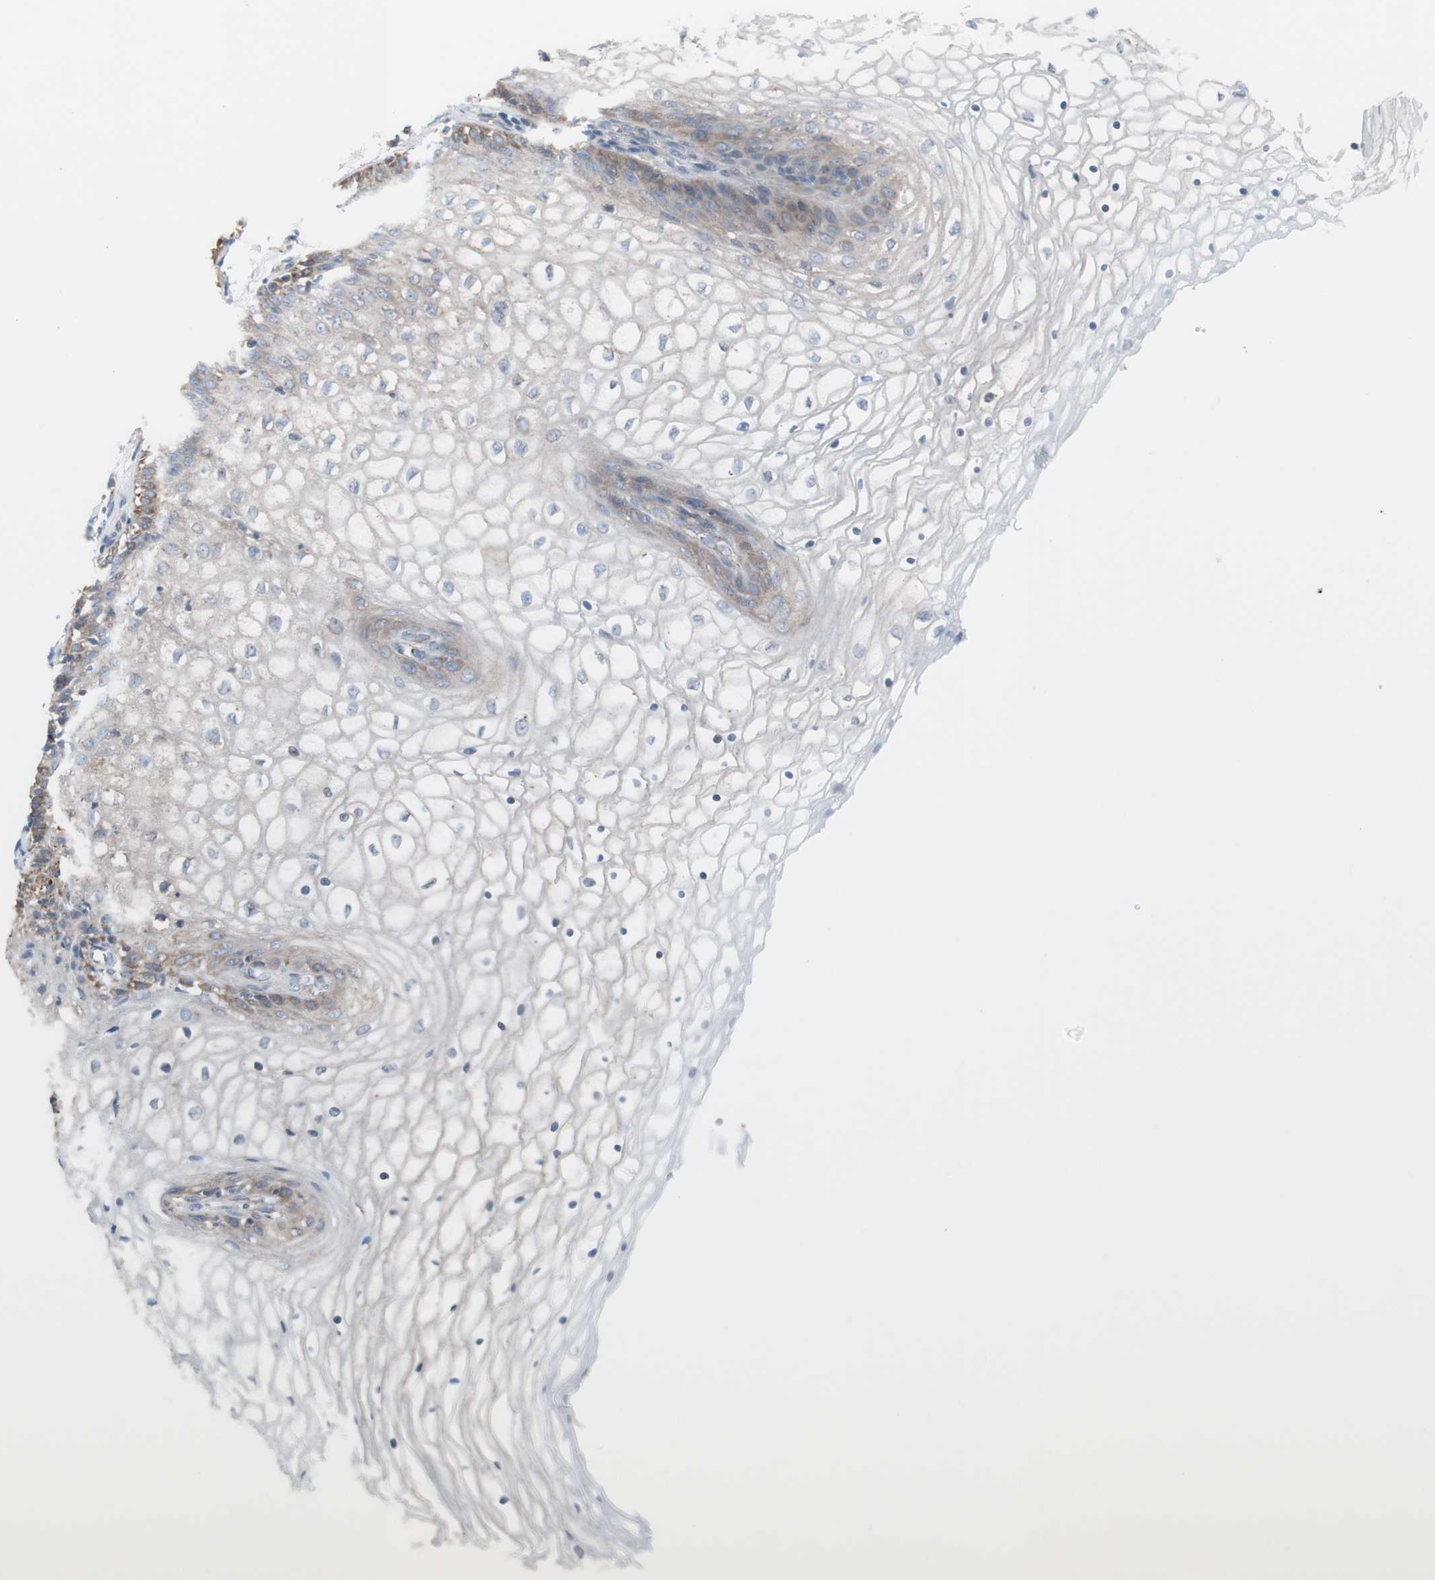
{"staining": {"intensity": "weak", "quantity": "<25%", "location": "cytoplasmic/membranous"}, "tissue": "vagina", "cell_type": "Squamous epithelial cells", "image_type": "normal", "snomed": [{"axis": "morphology", "description": "Normal tissue, NOS"}, {"axis": "topography", "description": "Vagina"}], "caption": "Immunohistochemical staining of unremarkable vagina displays no significant expression in squamous epithelial cells. (DAB immunohistochemistry visualized using brightfield microscopy, high magnification).", "gene": "C3orf52", "patient": {"sex": "female", "age": 34}}